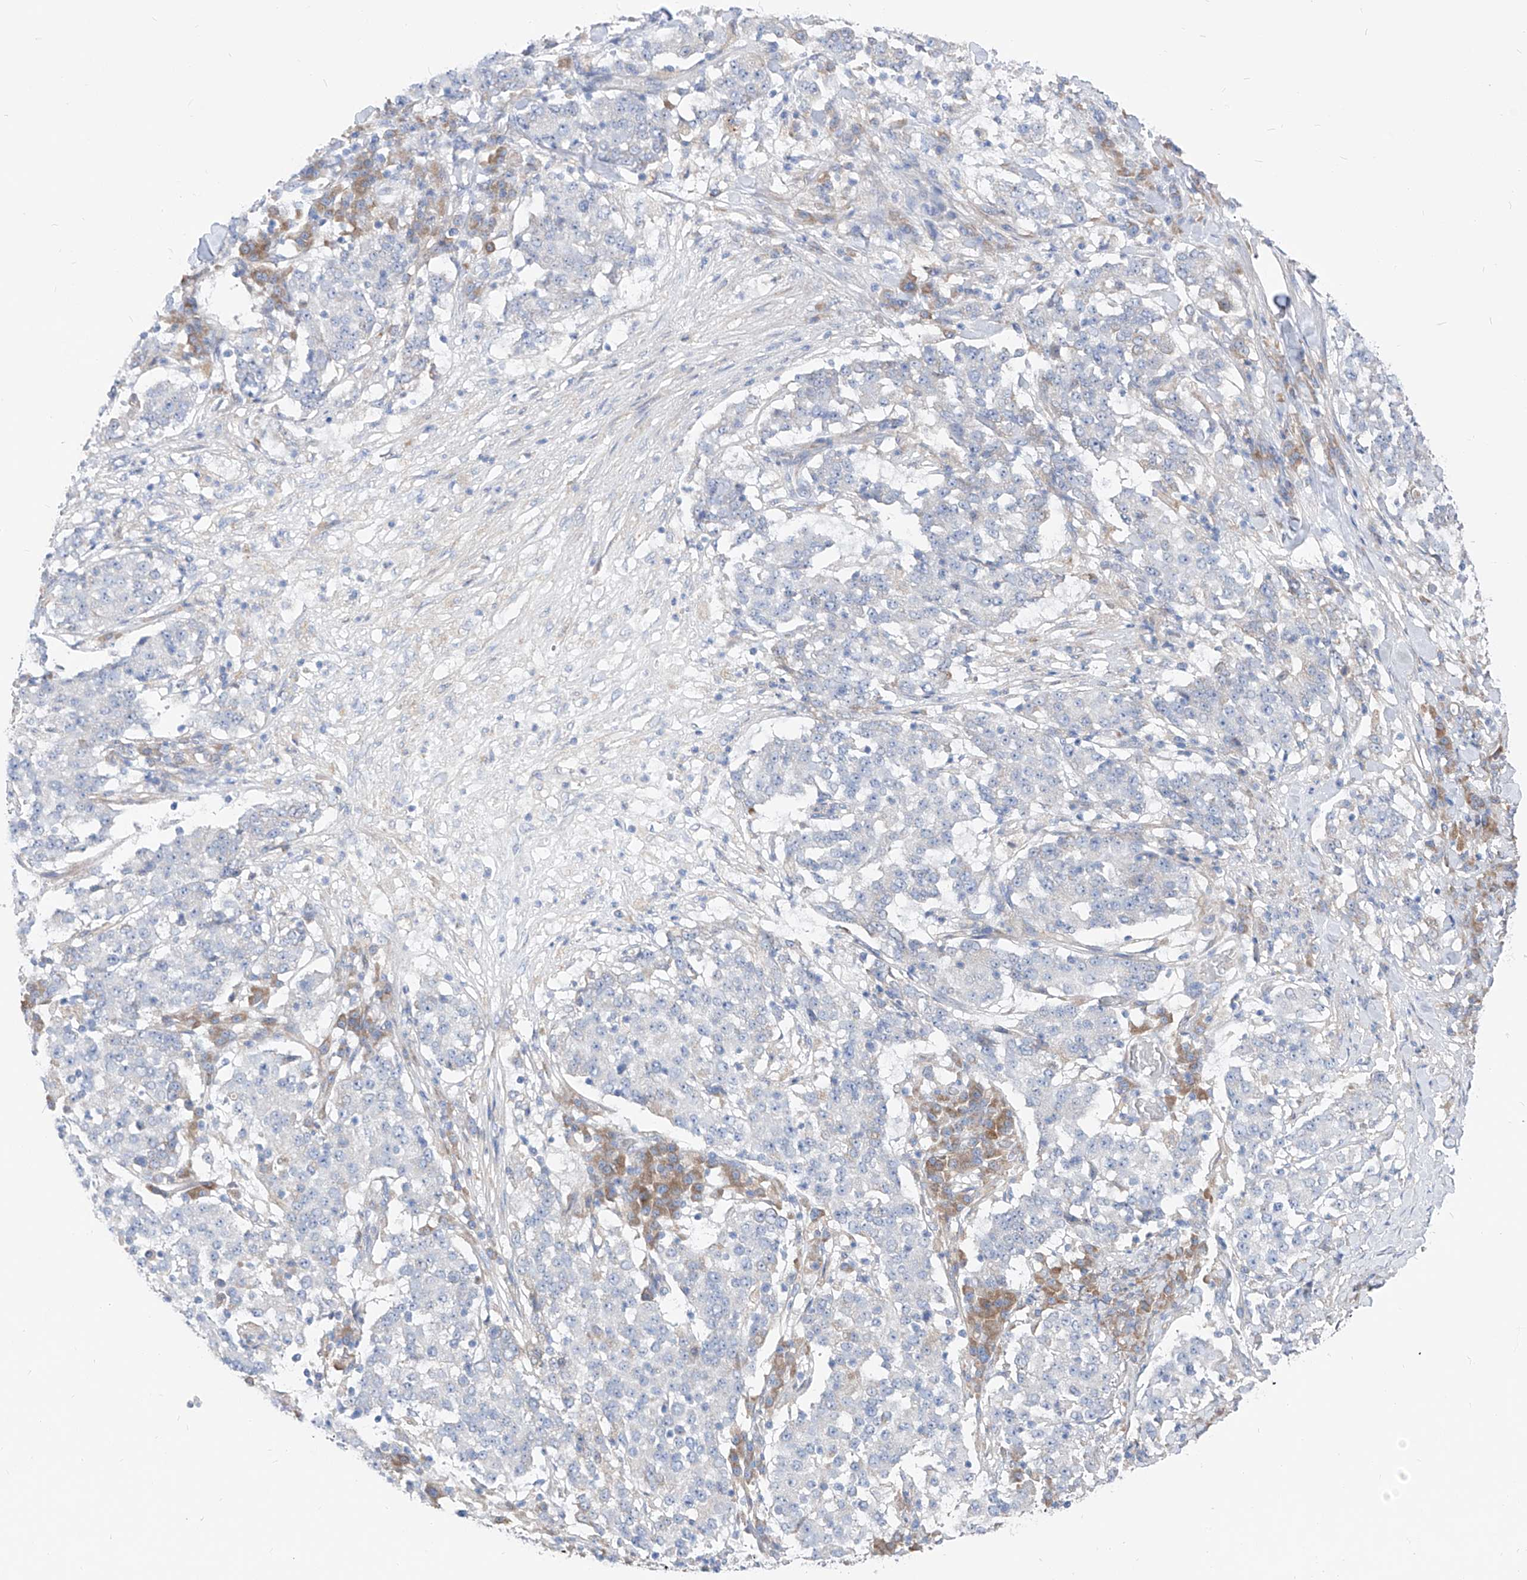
{"staining": {"intensity": "negative", "quantity": "none", "location": "none"}, "tissue": "stomach cancer", "cell_type": "Tumor cells", "image_type": "cancer", "snomed": [{"axis": "morphology", "description": "Adenocarcinoma, NOS"}, {"axis": "topography", "description": "Stomach"}], "caption": "The histopathology image demonstrates no staining of tumor cells in stomach adenocarcinoma.", "gene": "UFL1", "patient": {"sex": "male", "age": 59}}